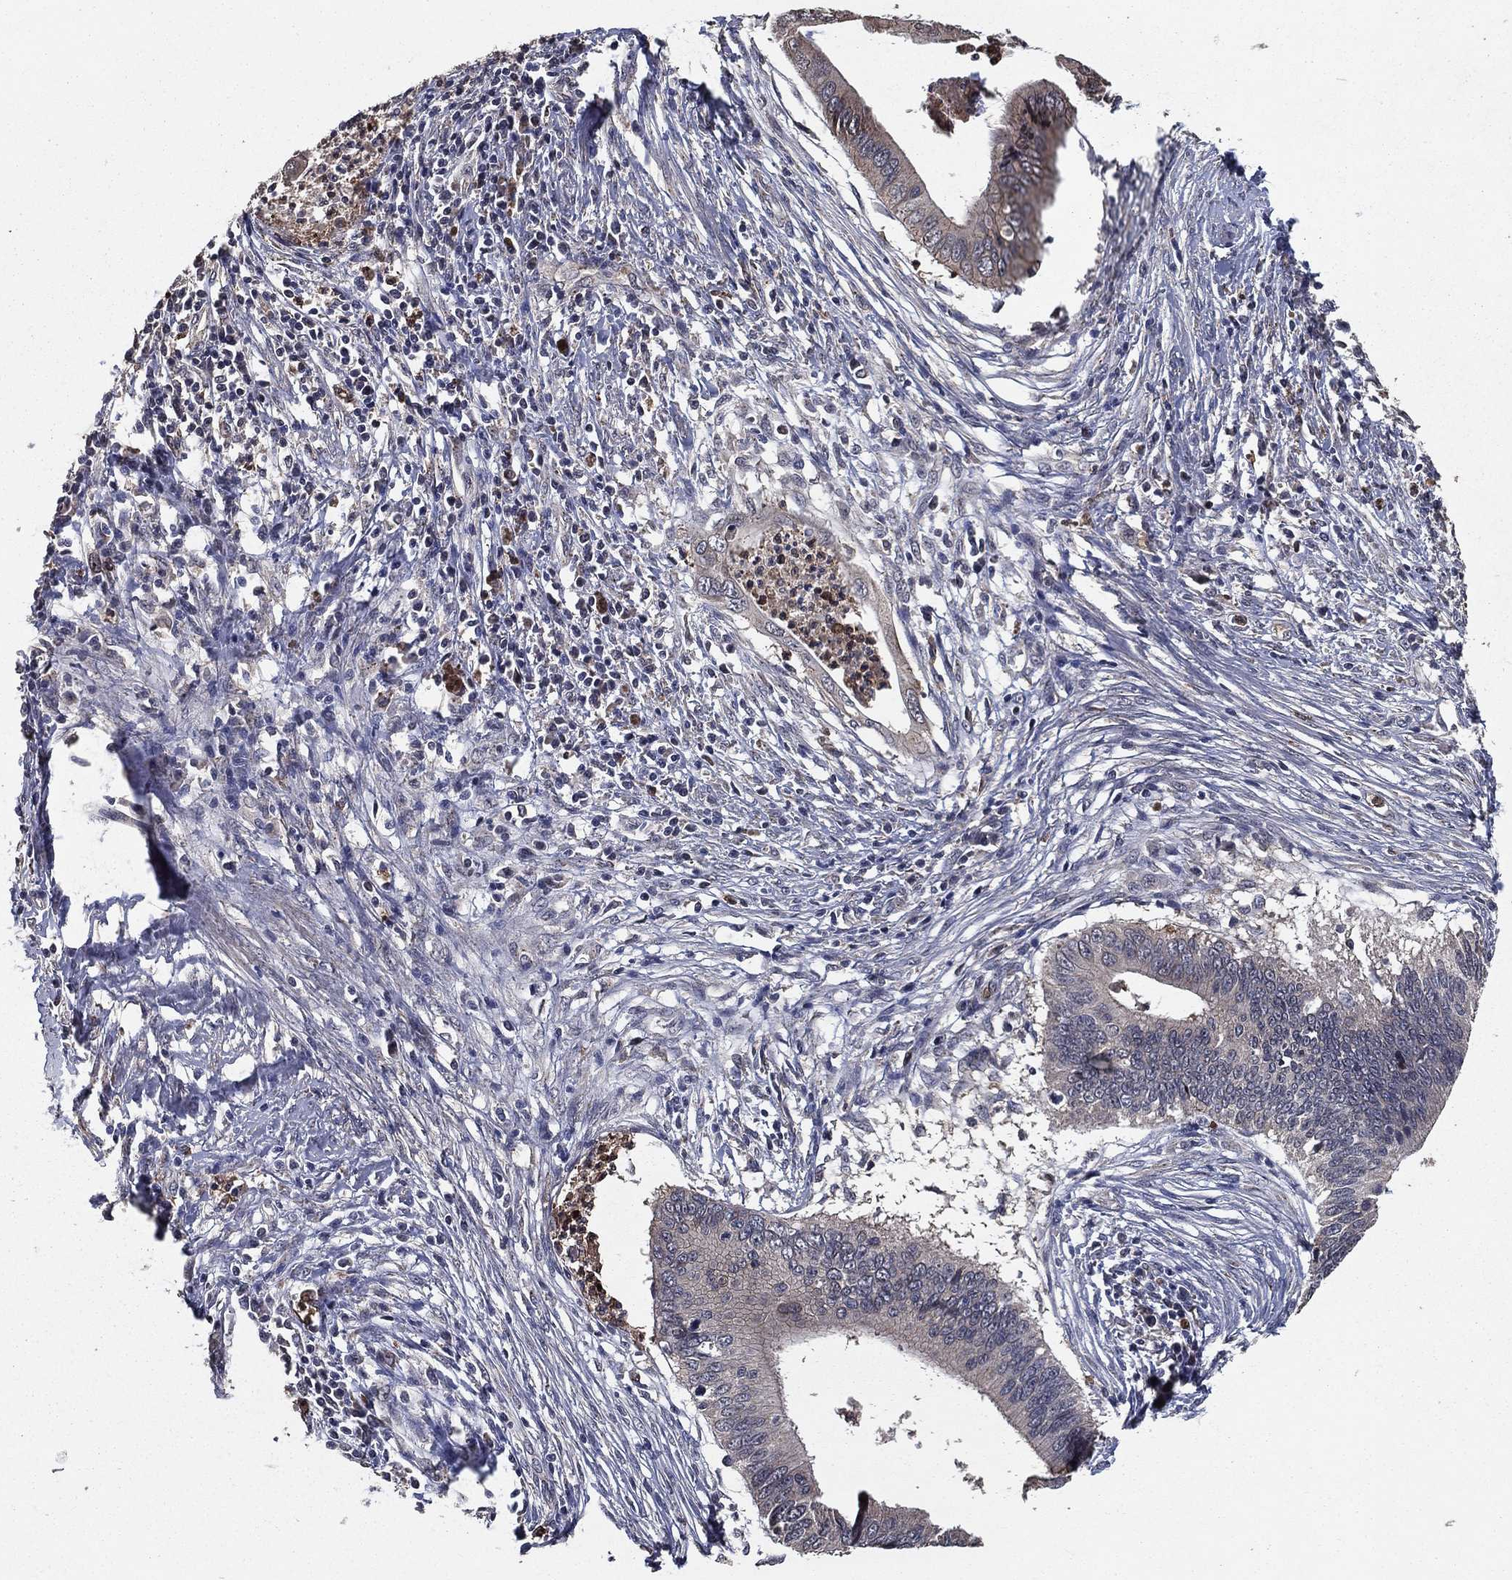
{"staining": {"intensity": "weak", "quantity": "<25%", "location": "cytoplasmic/membranous"}, "tissue": "cervical cancer", "cell_type": "Tumor cells", "image_type": "cancer", "snomed": [{"axis": "morphology", "description": "Adenocarcinoma, NOS"}, {"axis": "topography", "description": "Cervix"}], "caption": "This image is of adenocarcinoma (cervical) stained with immunohistochemistry to label a protein in brown with the nuclei are counter-stained blue. There is no expression in tumor cells.", "gene": "PCNT", "patient": {"sex": "female", "age": 42}}